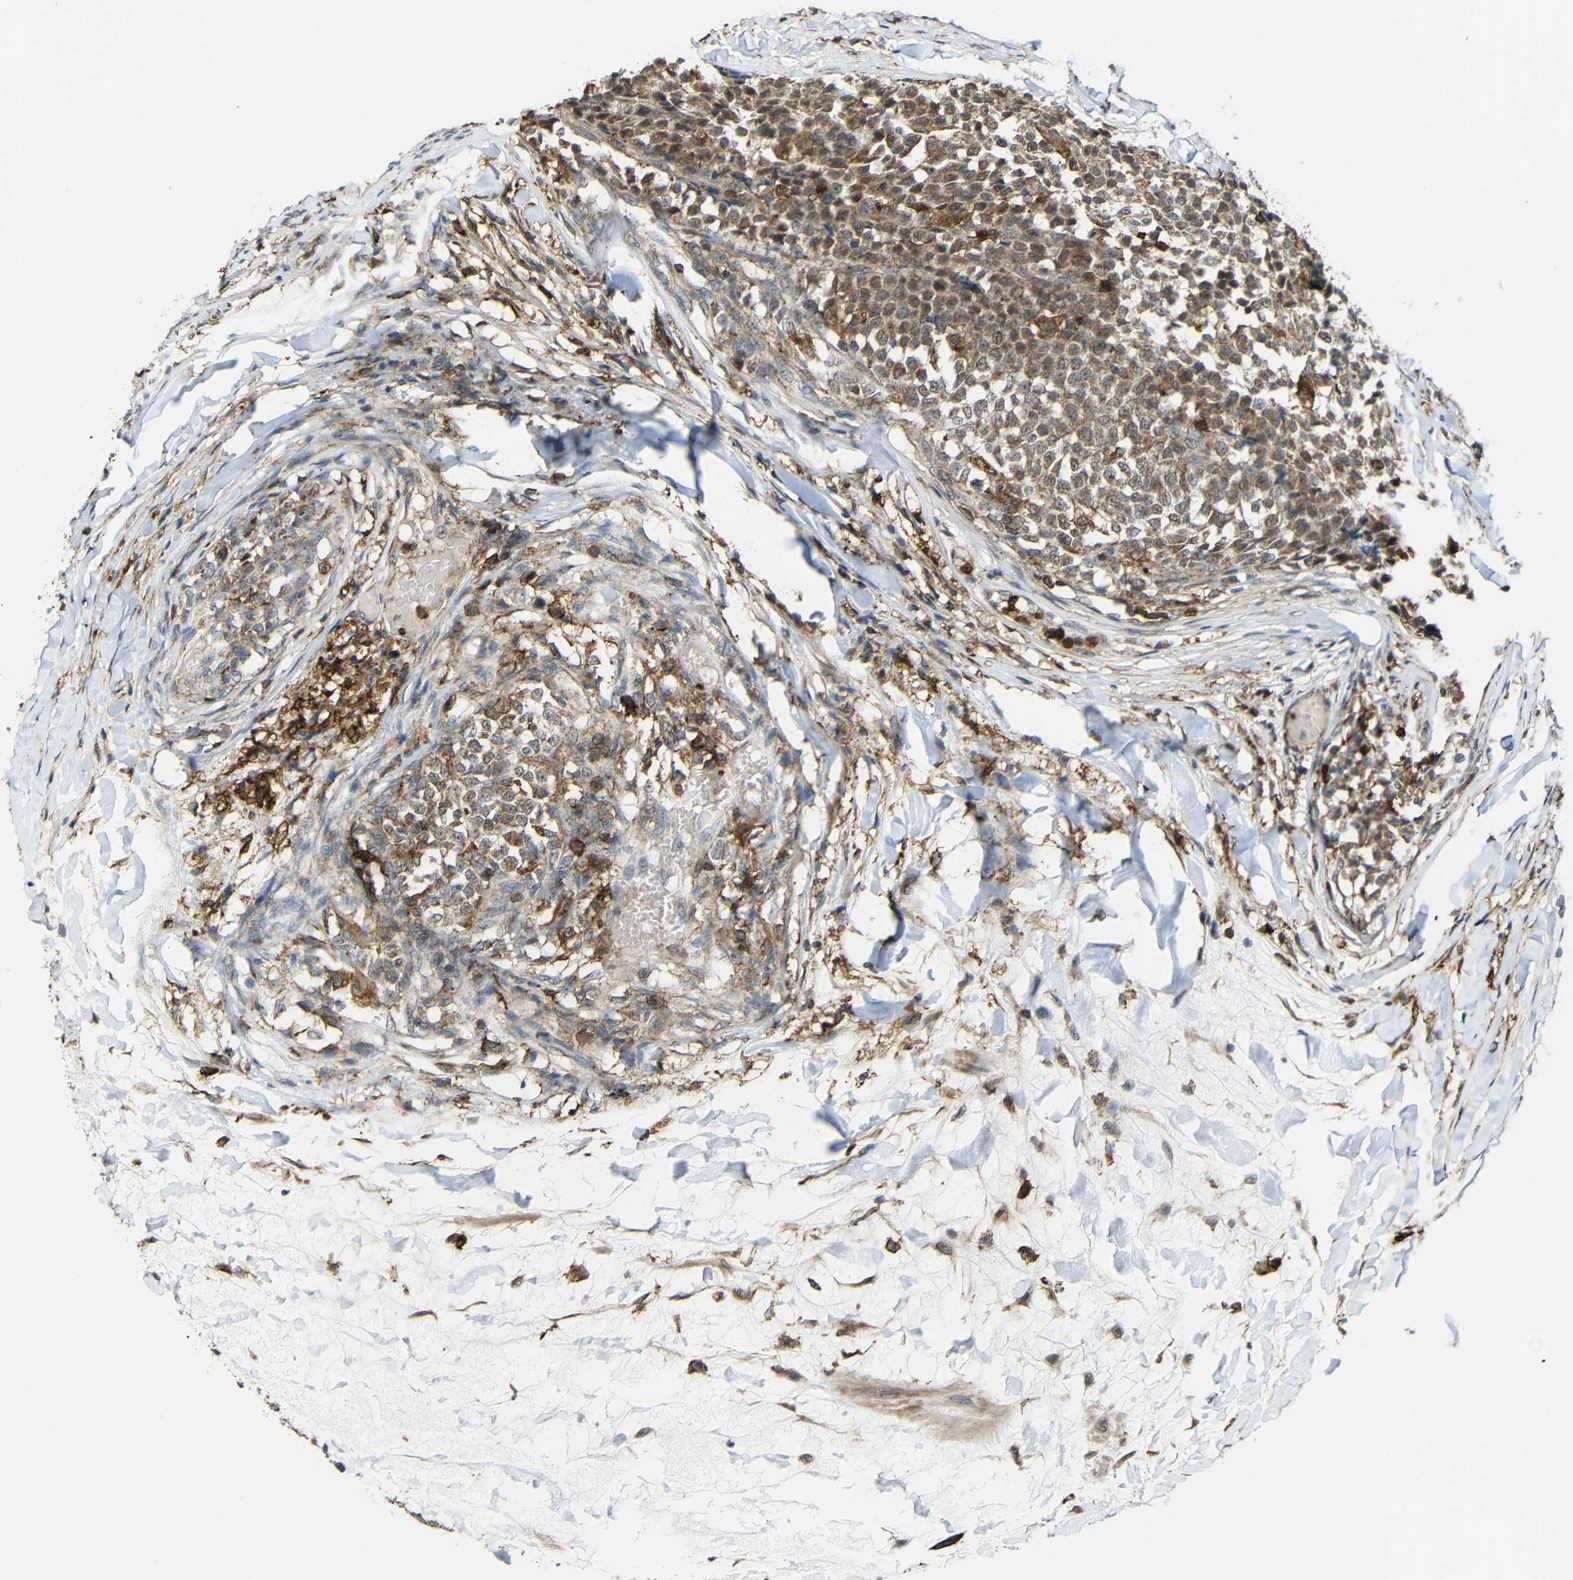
{"staining": {"intensity": "moderate", "quantity": ">75%", "location": "cytoplasmic/membranous"}, "tissue": "testis cancer", "cell_type": "Tumor cells", "image_type": "cancer", "snomed": [{"axis": "morphology", "description": "Seminoma, NOS"}, {"axis": "topography", "description": "Testis"}], "caption": "Moderate cytoplasmic/membranous positivity is present in about >75% of tumor cells in testis seminoma.", "gene": "C1GALT1", "patient": {"sex": "male", "age": 59}}